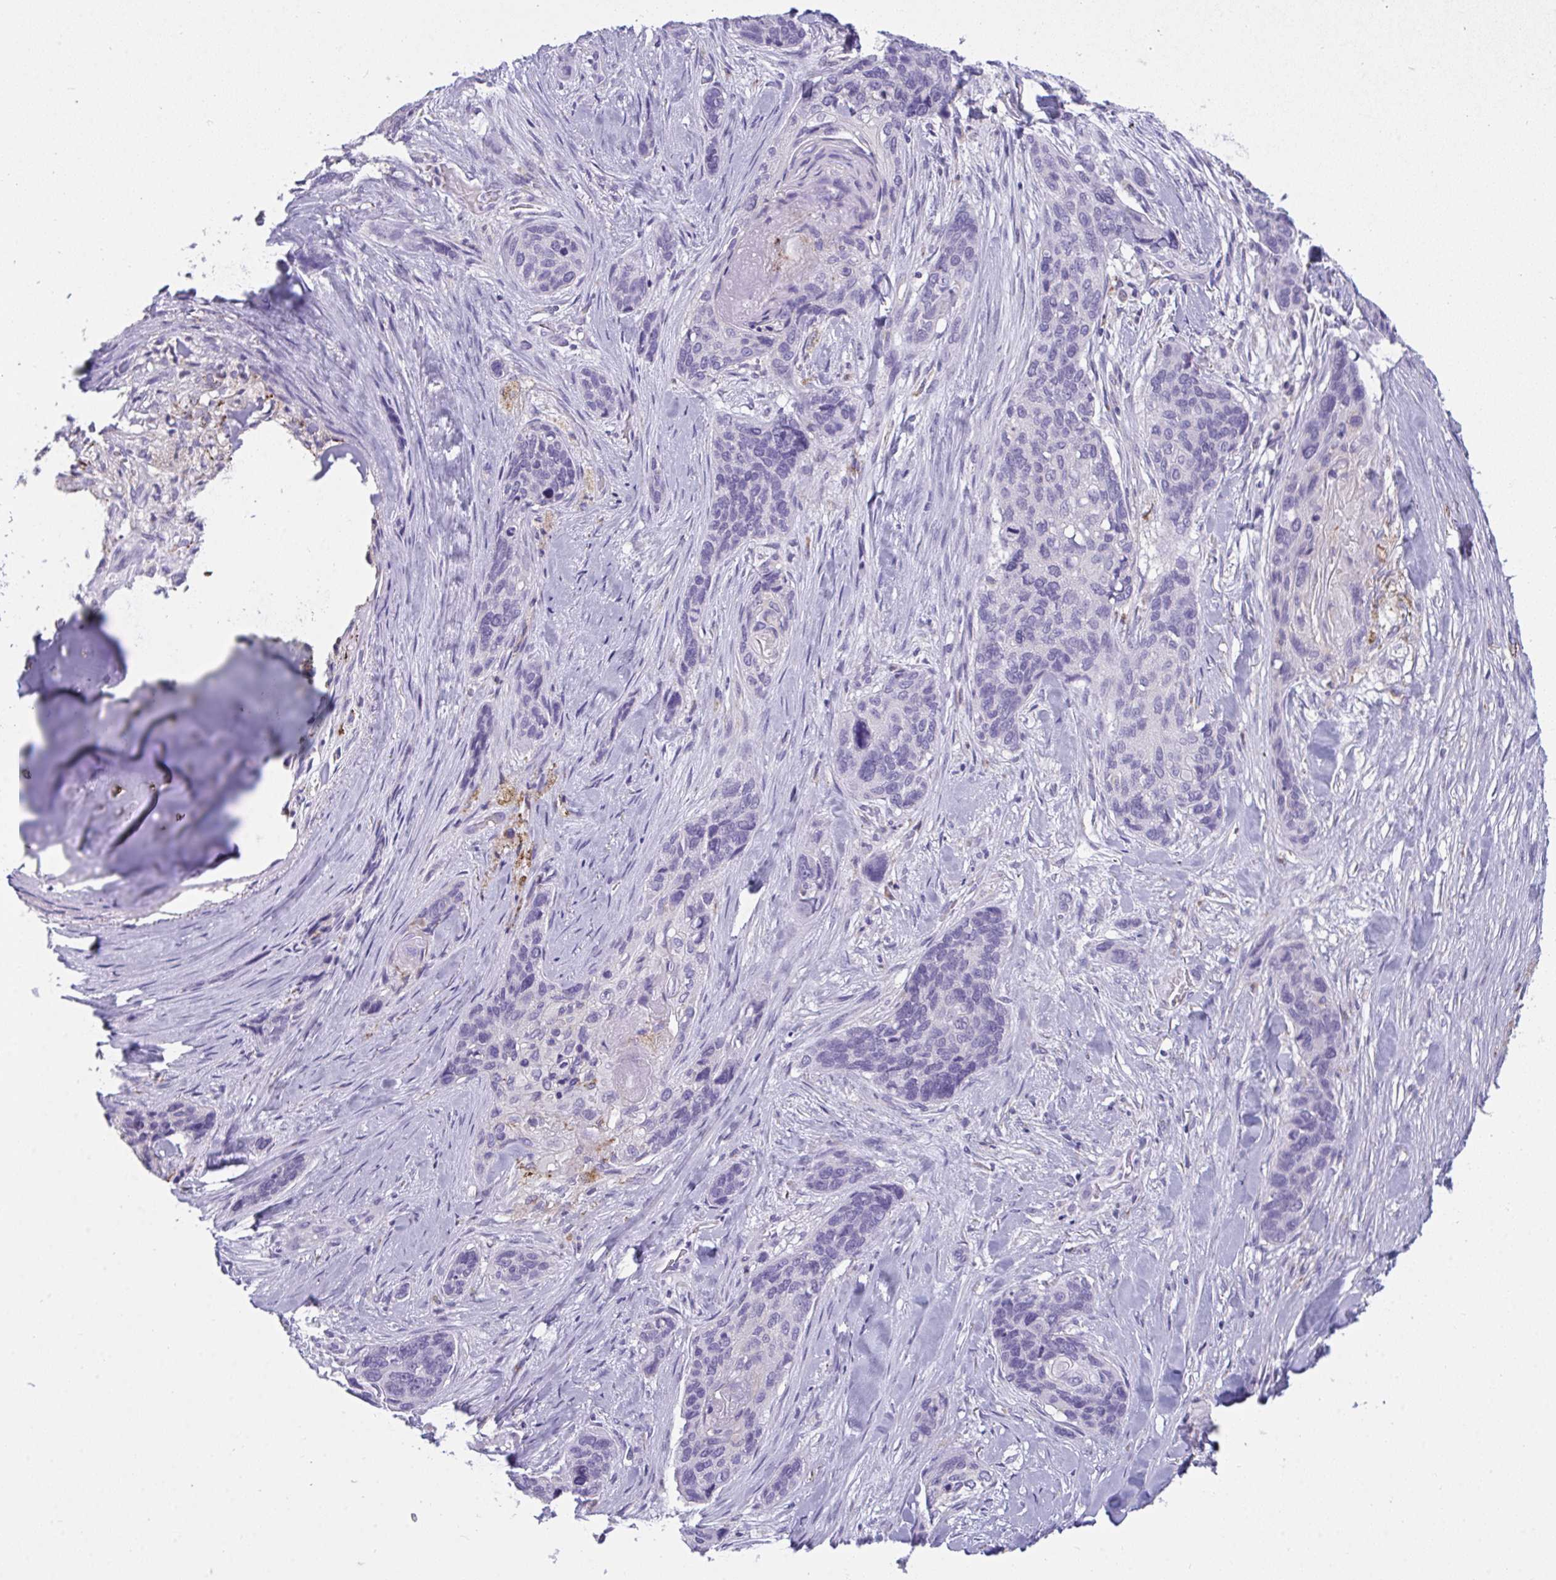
{"staining": {"intensity": "negative", "quantity": "none", "location": "none"}, "tissue": "lung cancer", "cell_type": "Tumor cells", "image_type": "cancer", "snomed": [{"axis": "morphology", "description": "Squamous cell carcinoma, NOS"}, {"axis": "morphology", "description": "Squamous cell carcinoma, metastatic, NOS"}, {"axis": "topography", "description": "Lymph node"}, {"axis": "topography", "description": "Lung"}], "caption": "The histopathology image exhibits no staining of tumor cells in squamous cell carcinoma (lung). (DAB immunohistochemistry (IHC) visualized using brightfield microscopy, high magnification).", "gene": "SEMA6B", "patient": {"sex": "male", "age": 41}}